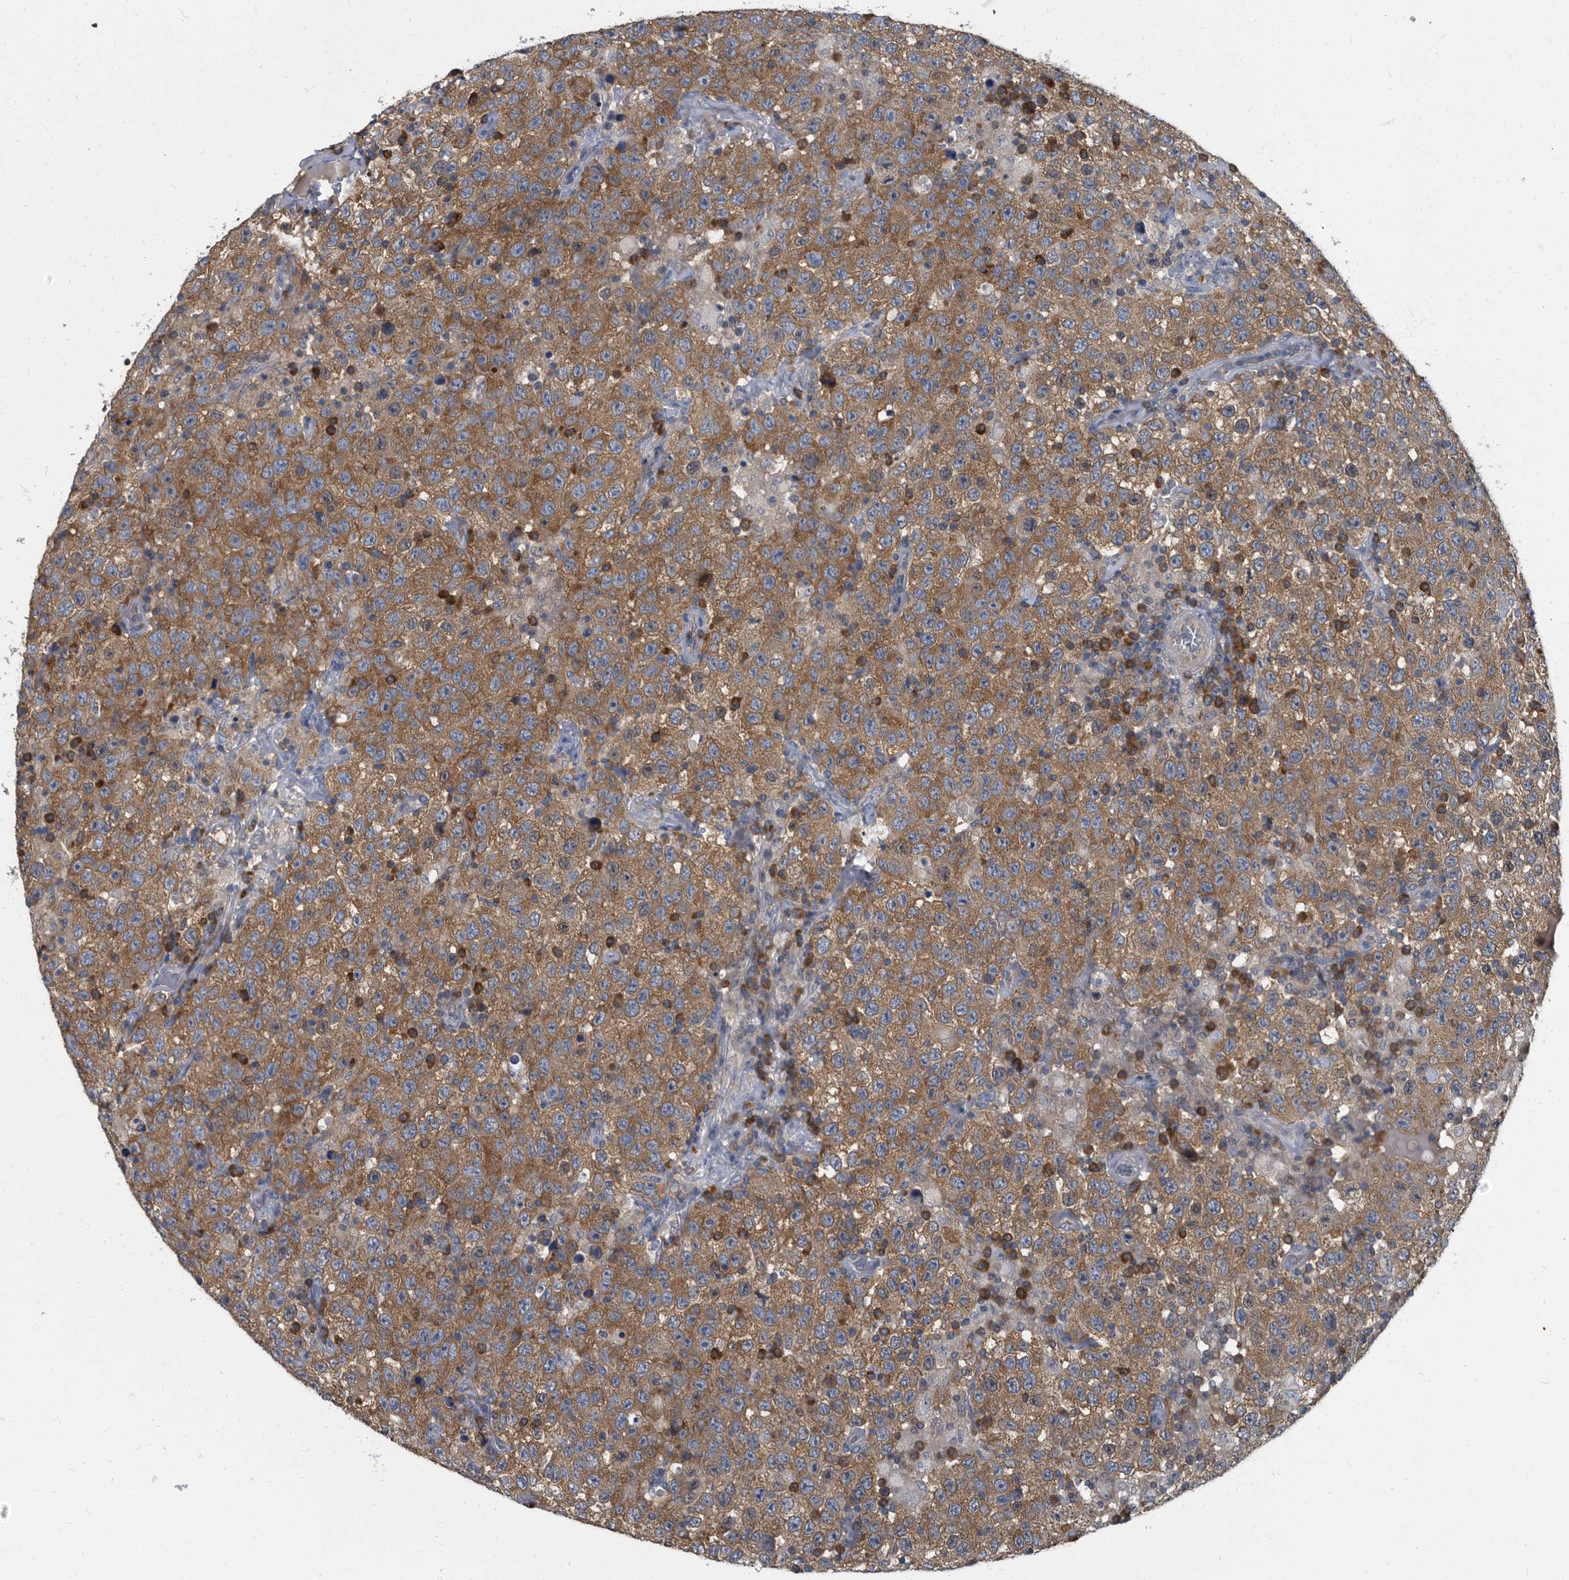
{"staining": {"intensity": "moderate", "quantity": ">75%", "location": "cytoplasmic/membranous"}, "tissue": "testis cancer", "cell_type": "Tumor cells", "image_type": "cancer", "snomed": [{"axis": "morphology", "description": "Seminoma, NOS"}, {"axis": "topography", "description": "Testis"}], "caption": "A micrograph of human testis cancer (seminoma) stained for a protein displays moderate cytoplasmic/membranous brown staining in tumor cells.", "gene": "CDV3", "patient": {"sex": "male", "age": 41}}